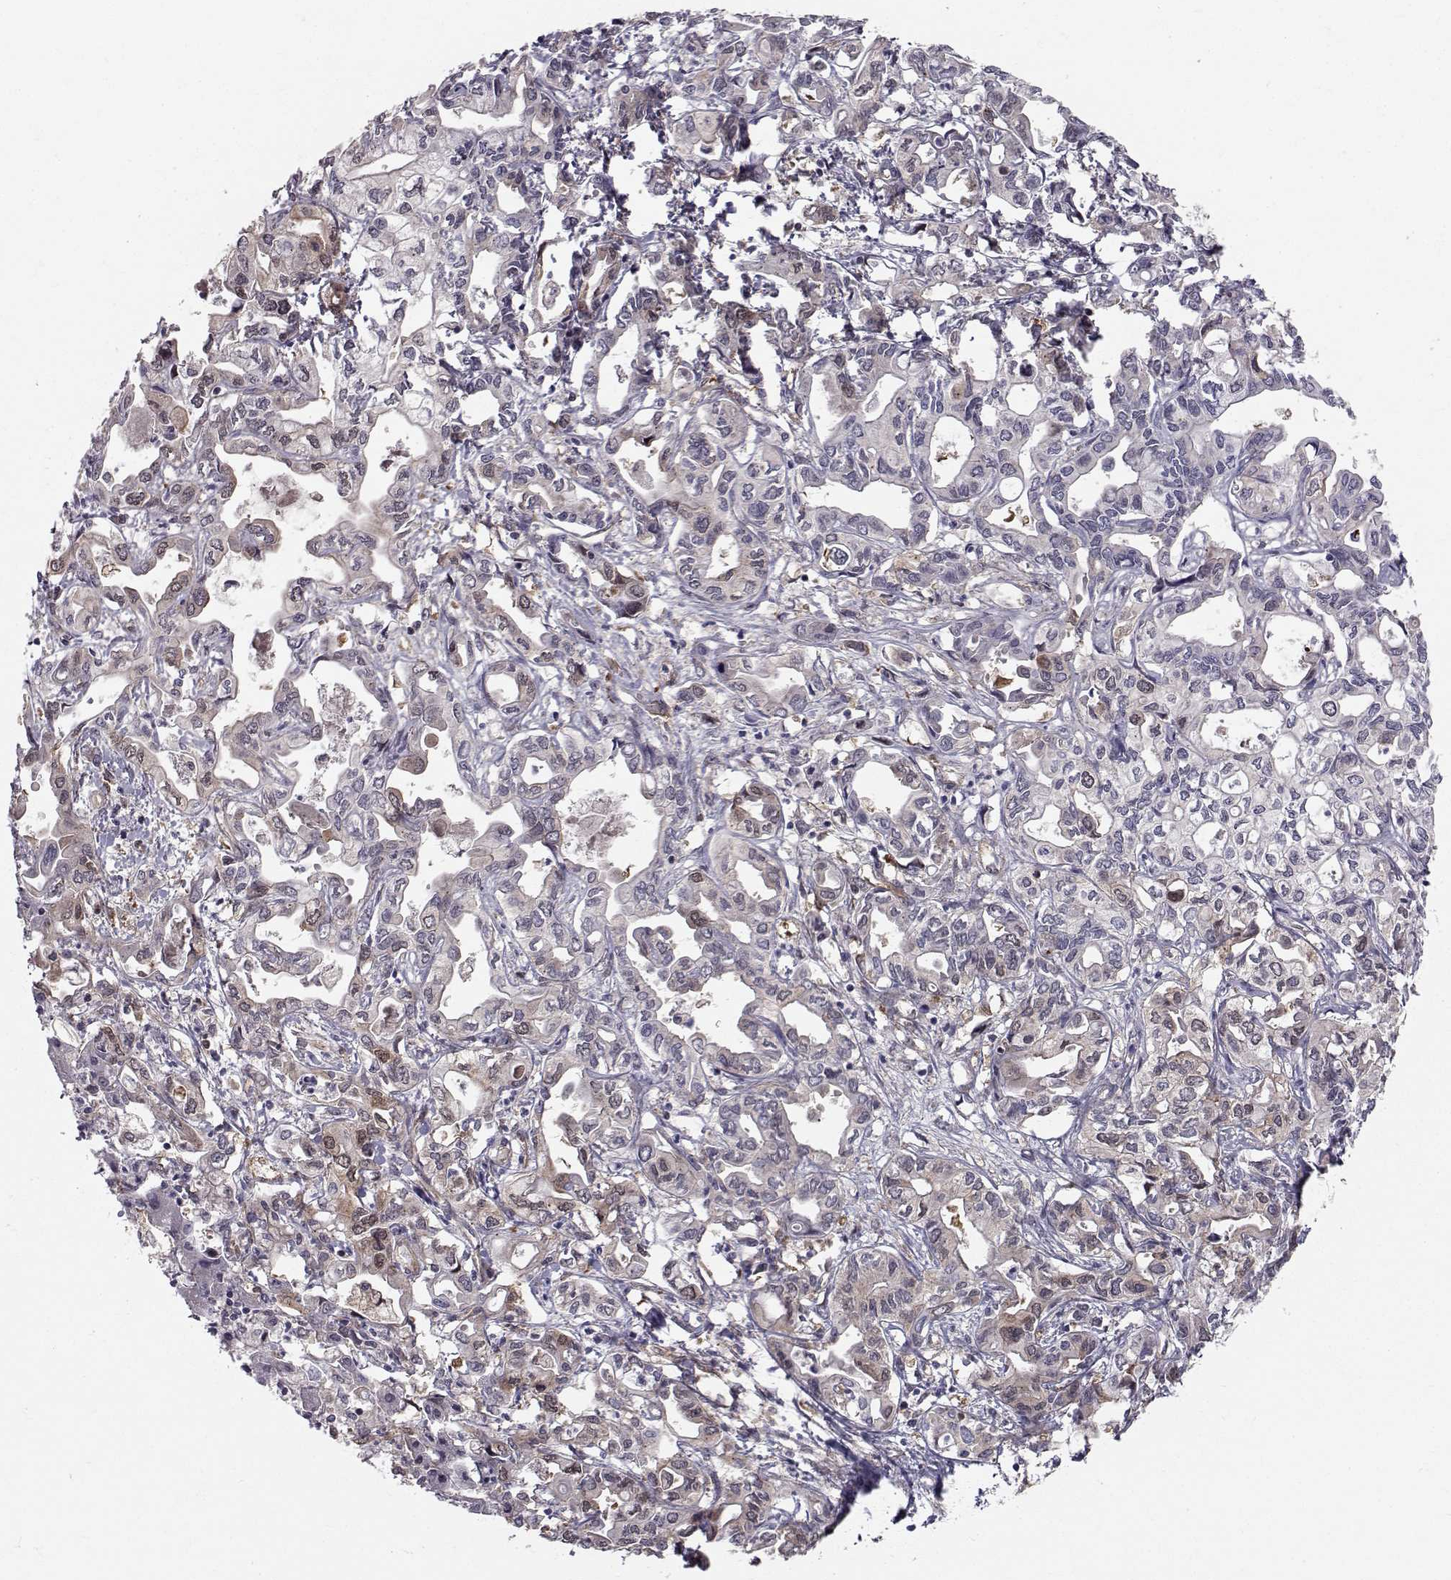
{"staining": {"intensity": "weak", "quantity": "<25%", "location": "cytoplasmic/membranous"}, "tissue": "liver cancer", "cell_type": "Tumor cells", "image_type": "cancer", "snomed": [{"axis": "morphology", "description": "Cholangiocarcinoma"}, {"axis": "topography", "description": "Liver"}], "caption": "DAB immunohistochemical staining of human liver cancer shows no significant positivity in tumor cells.", "gene": "HSP90AB1", "patient": {"sex": "female", "age": 64}}